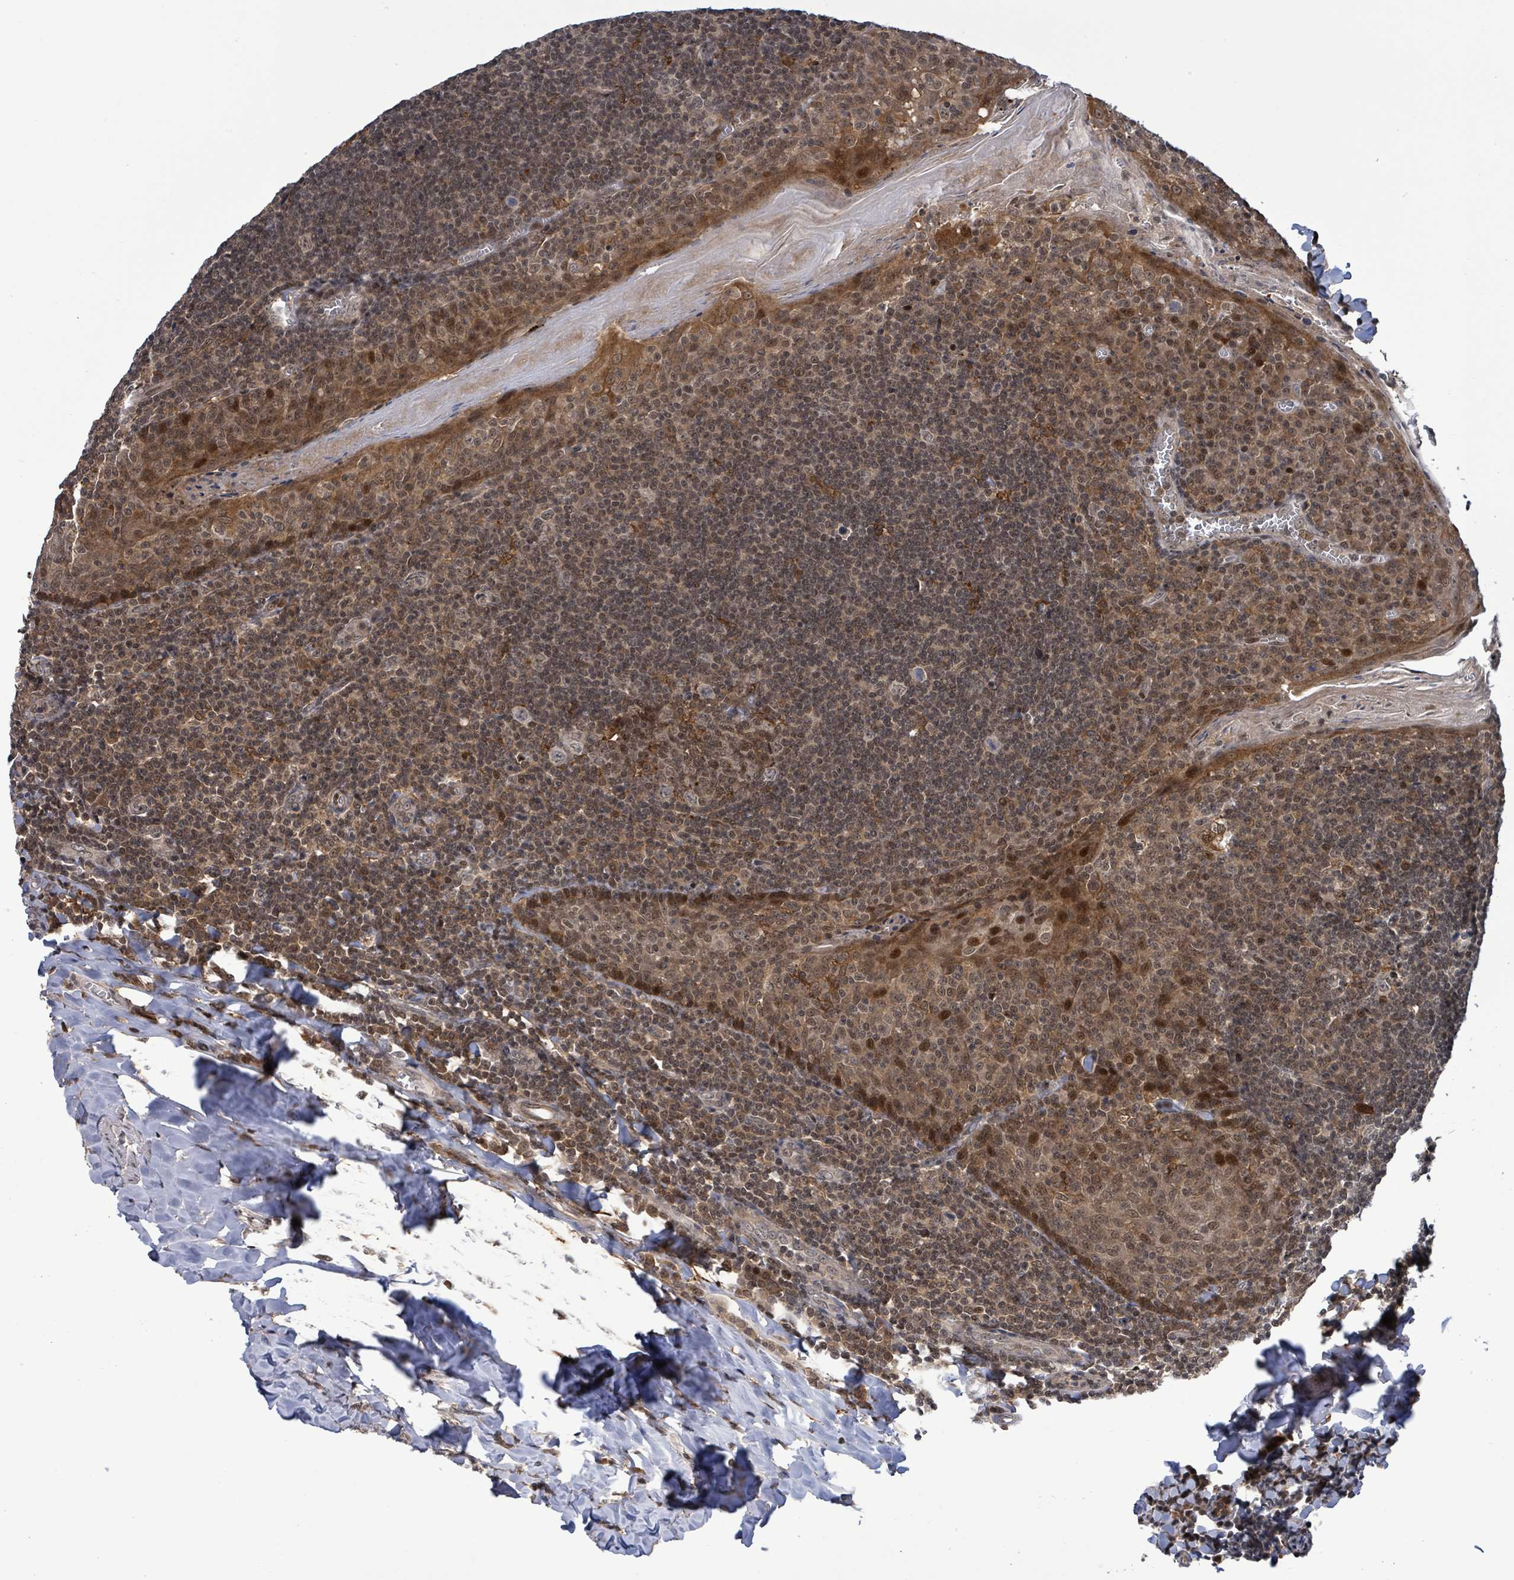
{"staining": {"intensity": "weak", "quantity": "25%-75%", "location": "cytoplasmic/membranous,nuclear"}, "tissue": "tonsil", "cell_type": "Germinal center cells", "image_type": "normal", "snomed": [{"axis": "morphology", "description": "Normal tissue, NOS"}, {"axis": "topography", "description": "Tonsil"}], "caption": "Immunohistochemical staining of benign human tonsil displays 25%-75% levels of weak cytoplasmic/membranous,nuclear protein expression in approximately 25%-75% of germinal center cells. Ihc stains the protein of interest in brown and the nuclei are stained blue.", "gene": "FBXO6", "patient": {"sex": "male", "age": 27}}